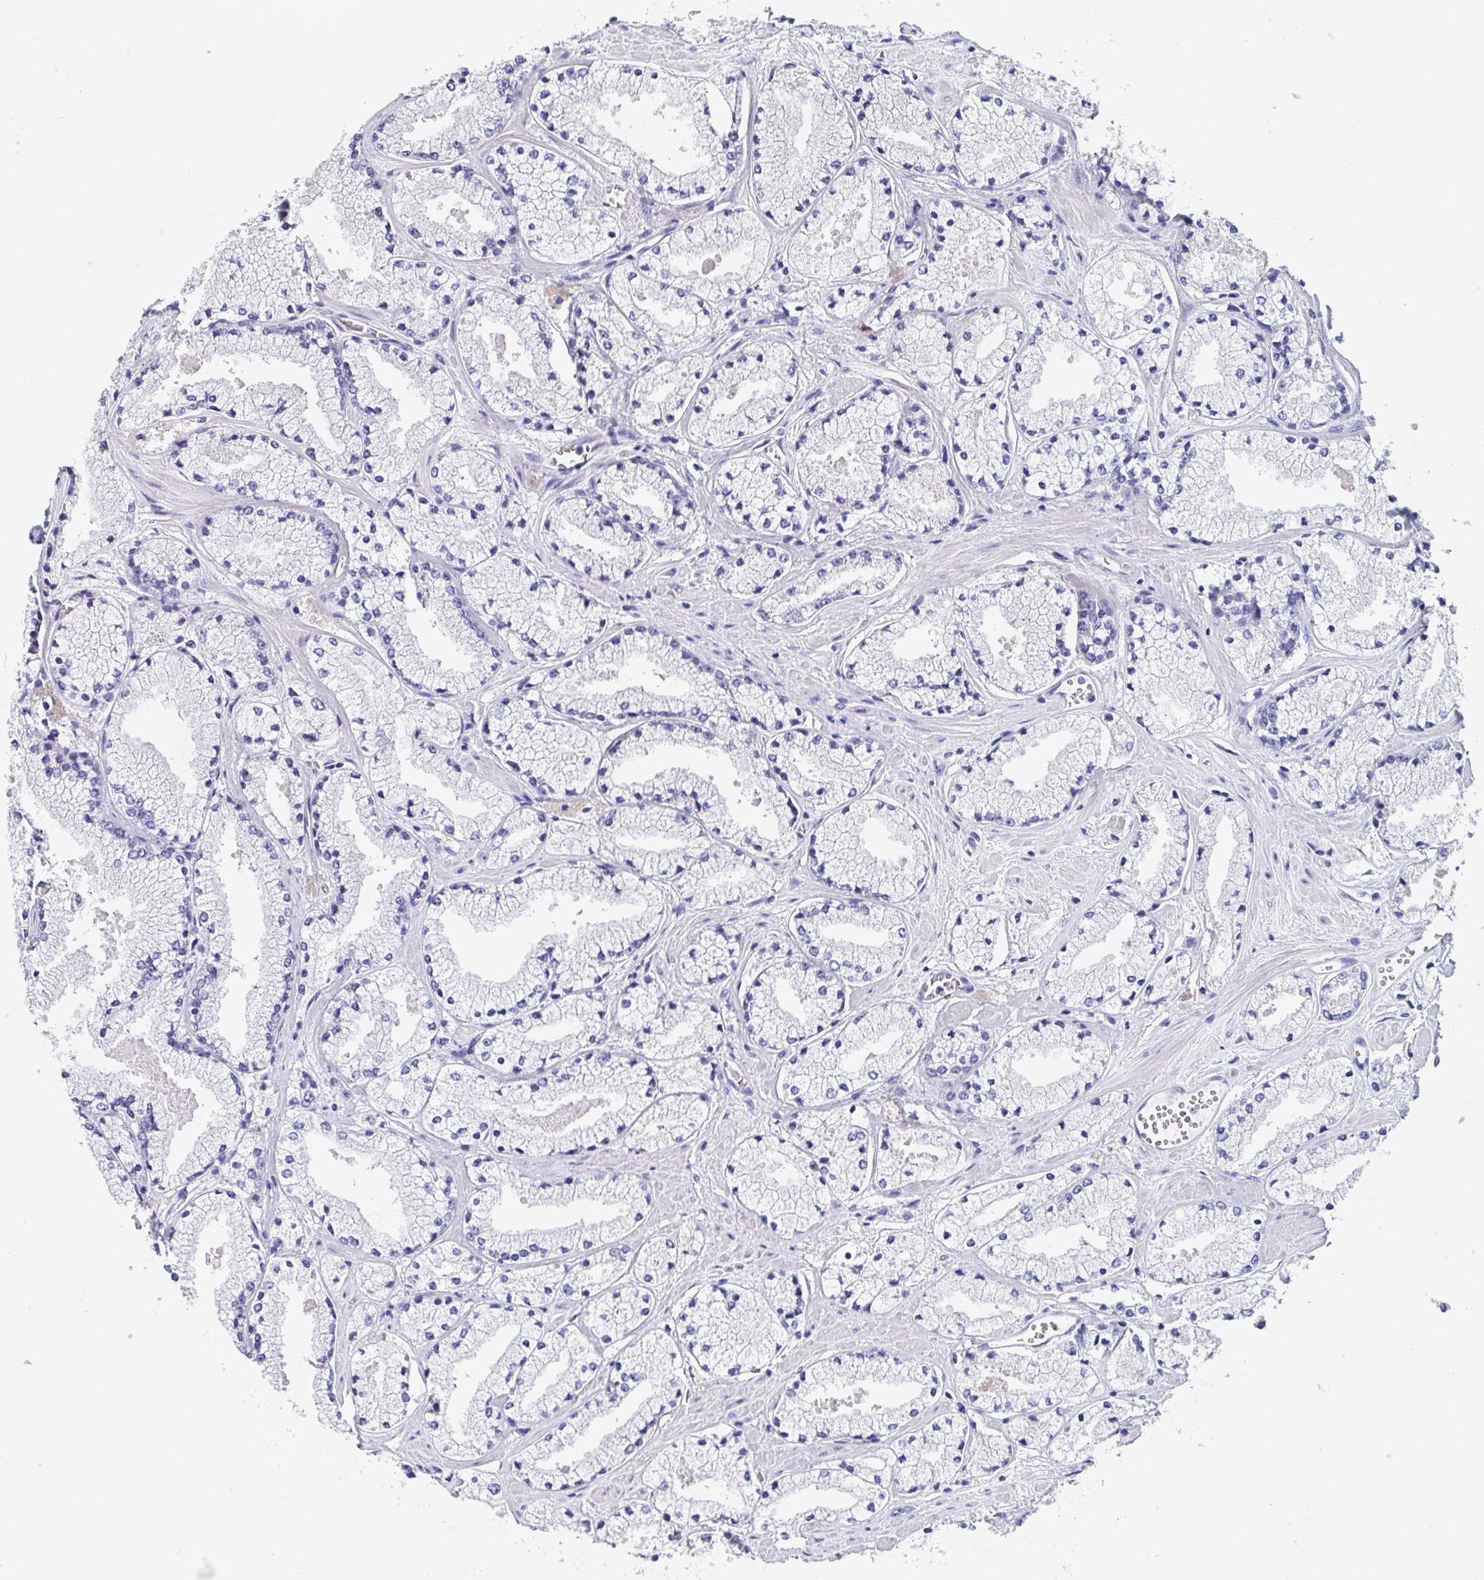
{"staining": {"intensity": "negative", "quantity": "none", "location": "none"}, "tissue": "prostate cancer", "cell_type": "Tumor cells", "image_type": "cancer", "snomed": [{"axis": "morphology", "description": "Adenocarcinoma, High grade"}, {"axis": "topography", "description": "Prostate"}], "caption": "IHC histopathology image of high-grade adenocarcinoma (prostate) stained for a protein (brown), which exhibits no positivity in tumor cells.", "gene": "LRRC58", "patient": {"sex": "male", "age": 63}}